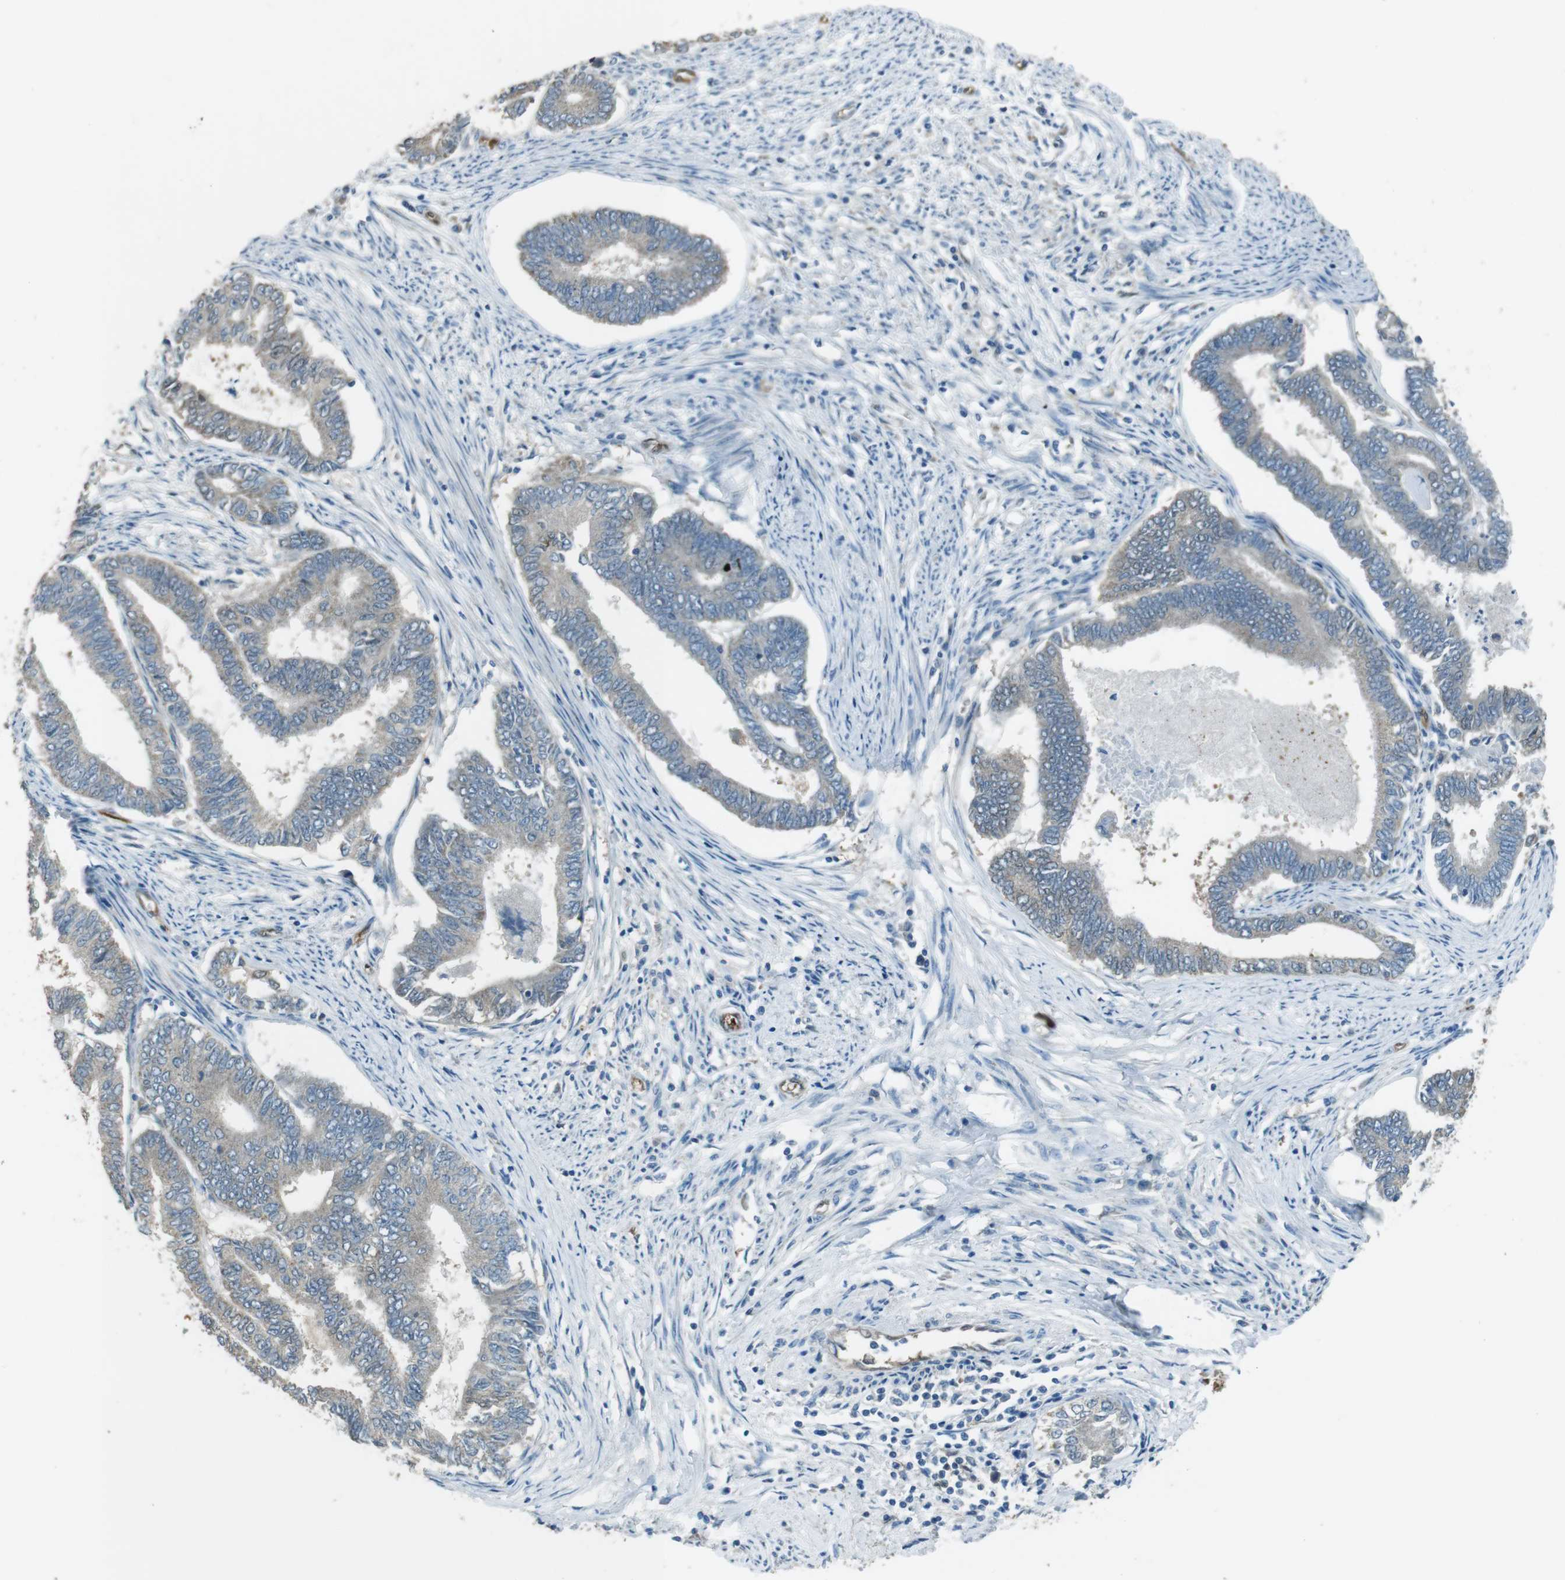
{"staining": {"intensity": "weak", "quantity": "<25%", "location": "cytoplasmic/membranous"}, "tissue": "endometrial cancer", "cell_type": "Tumor cells", "image_type": "cancer", "snomed": [{"axis": "morphology", "description": "Adenocarcinoma, NOS"}, {"axis": "topography", "description": "Endometrium"}], "caption": "Immunohistochemistry (IHC) micrograph of human adenocarcinoma (endometrial) stained for a protein (brown), which shows no staining in tumor cells.", "gene": "MFAP3", "patient": {"sex": "female", "age": 86}}